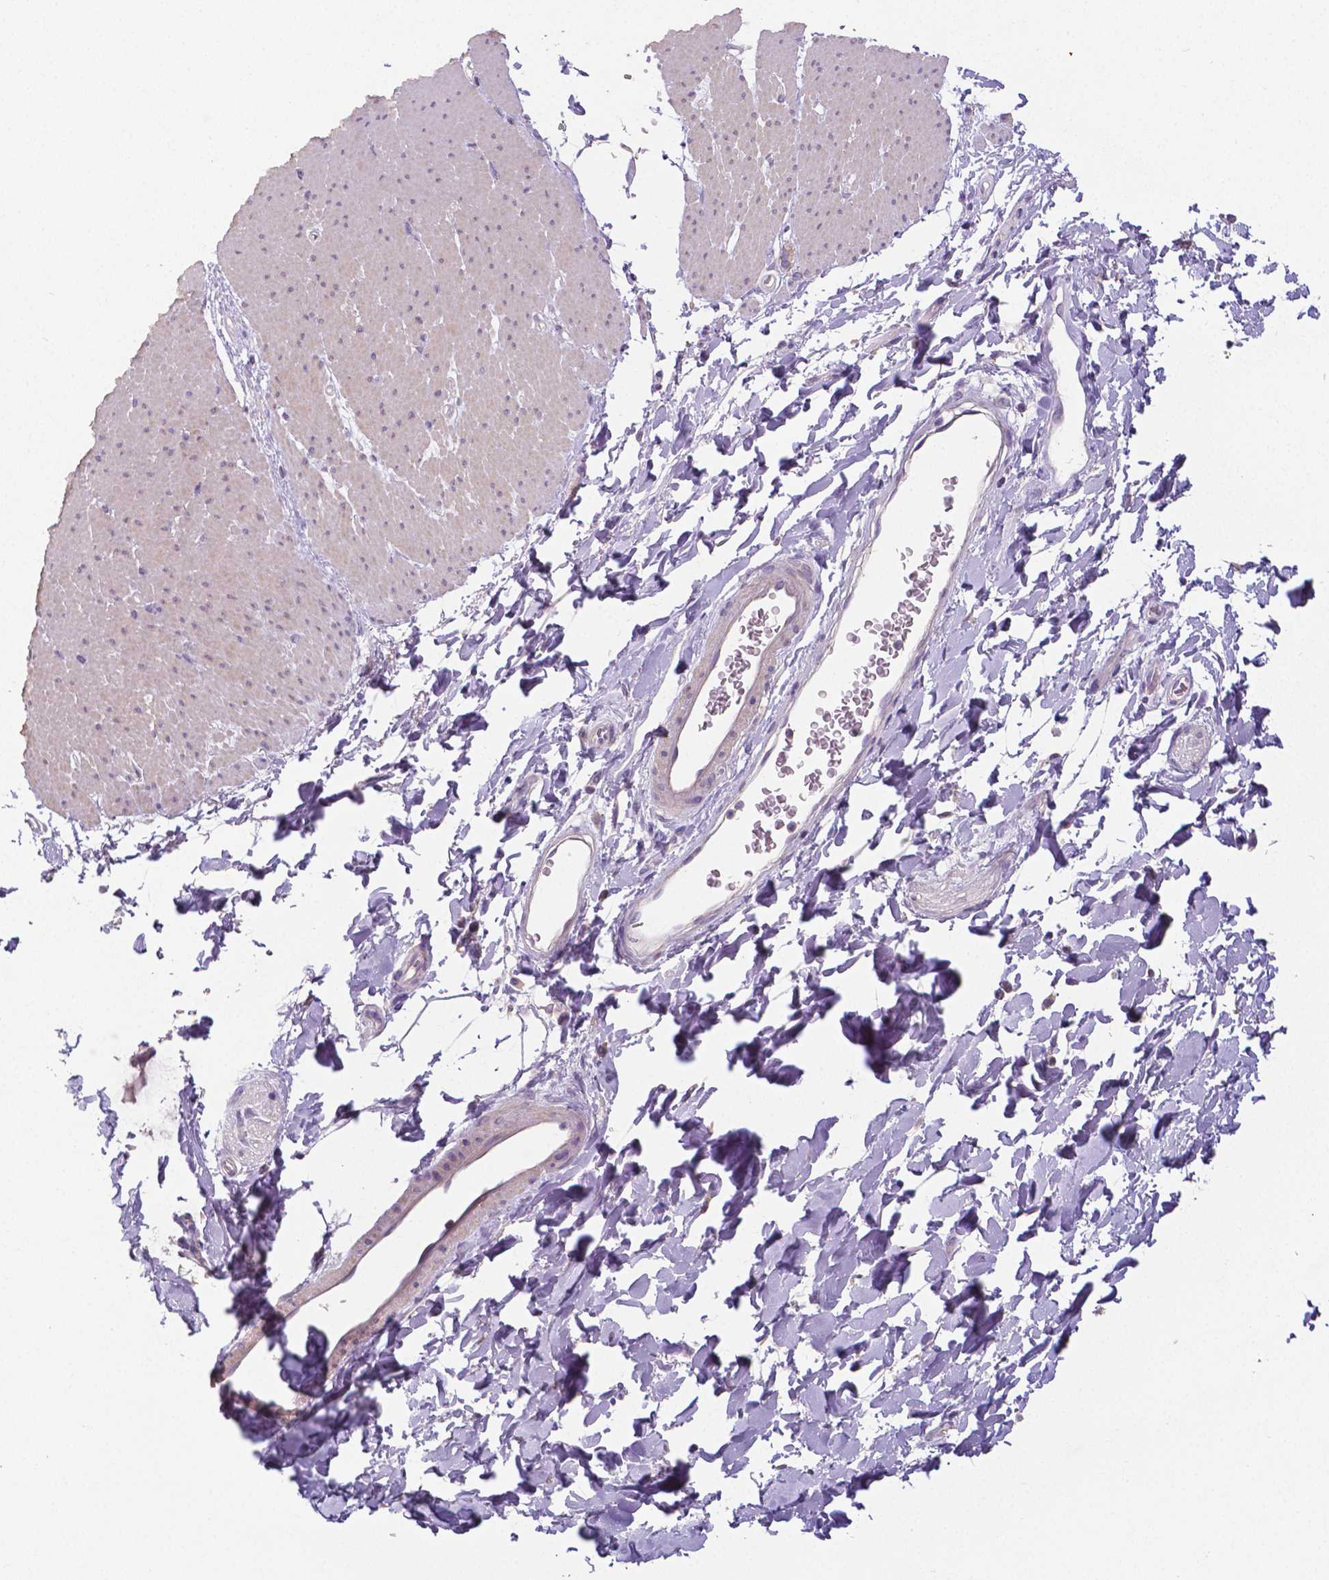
{"staining": {"intensity": "negative", "quantity": "none", "location": "none"}, "tissue": "smooth muscle", "cell_type": "Smooth muscle cells", "image_type": "normal", "snomed": [{"axis": "morphology", "description": "Normal tissue, NOS"}, {"axis": "topography", "description": "Smooth muscle"}, {"axis": "topography", "description": "Rectum"}], "caption": "Smooth muscle cells are negative for brown protein staining in benign smooth muscle. (Immunohistochemistry (ihc), brightfield microscopy, high magnification).", "gene": "CRMP1", "patient": {"sex": "male", "age": 53}}